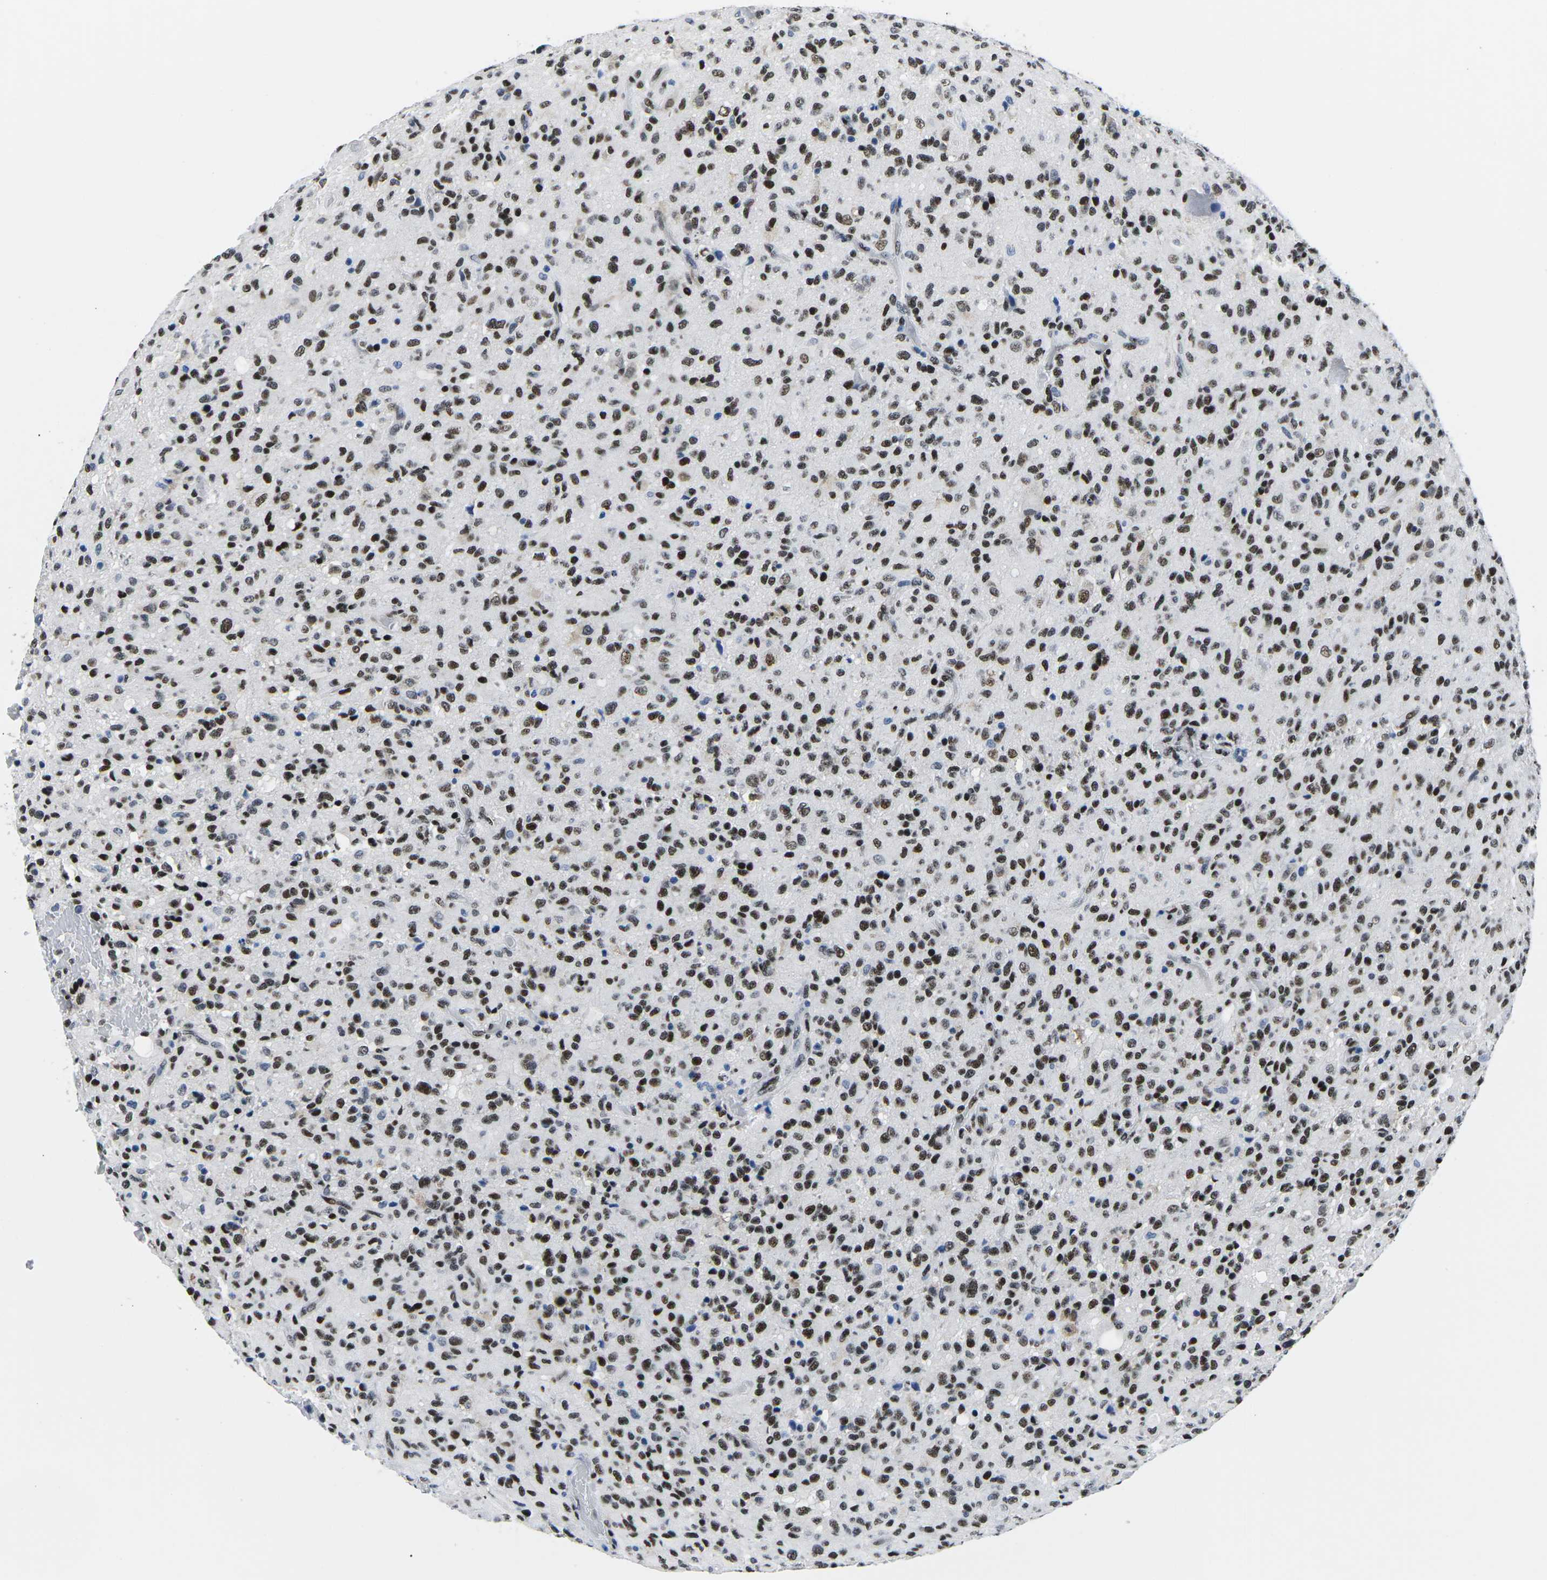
{"staining": {"intensity": "strong", "quantity": "25%-75%", "location": "nuclear"}, "tissue": "glioma", "cell_type": "Tumor cells", "image_type": "cancer", "snomed": [{"axis": "morphology", "description": "Glioma, malignant, High grade"}, {"axis": "topography", "description": "Brain"}], "caption": "IHC of human malignant glioma (high-grade) exhibits high levels of strong nuclear expression in about 25%-75% of tumor cells. (Stains: DAB (3,3'-diaminobenzidine) in brown, nuclei in blue, Microscopy: brightfield microscopy at high magnification).", "gene": "ATF1", "patient": {"sex": "male", "age": 71}}